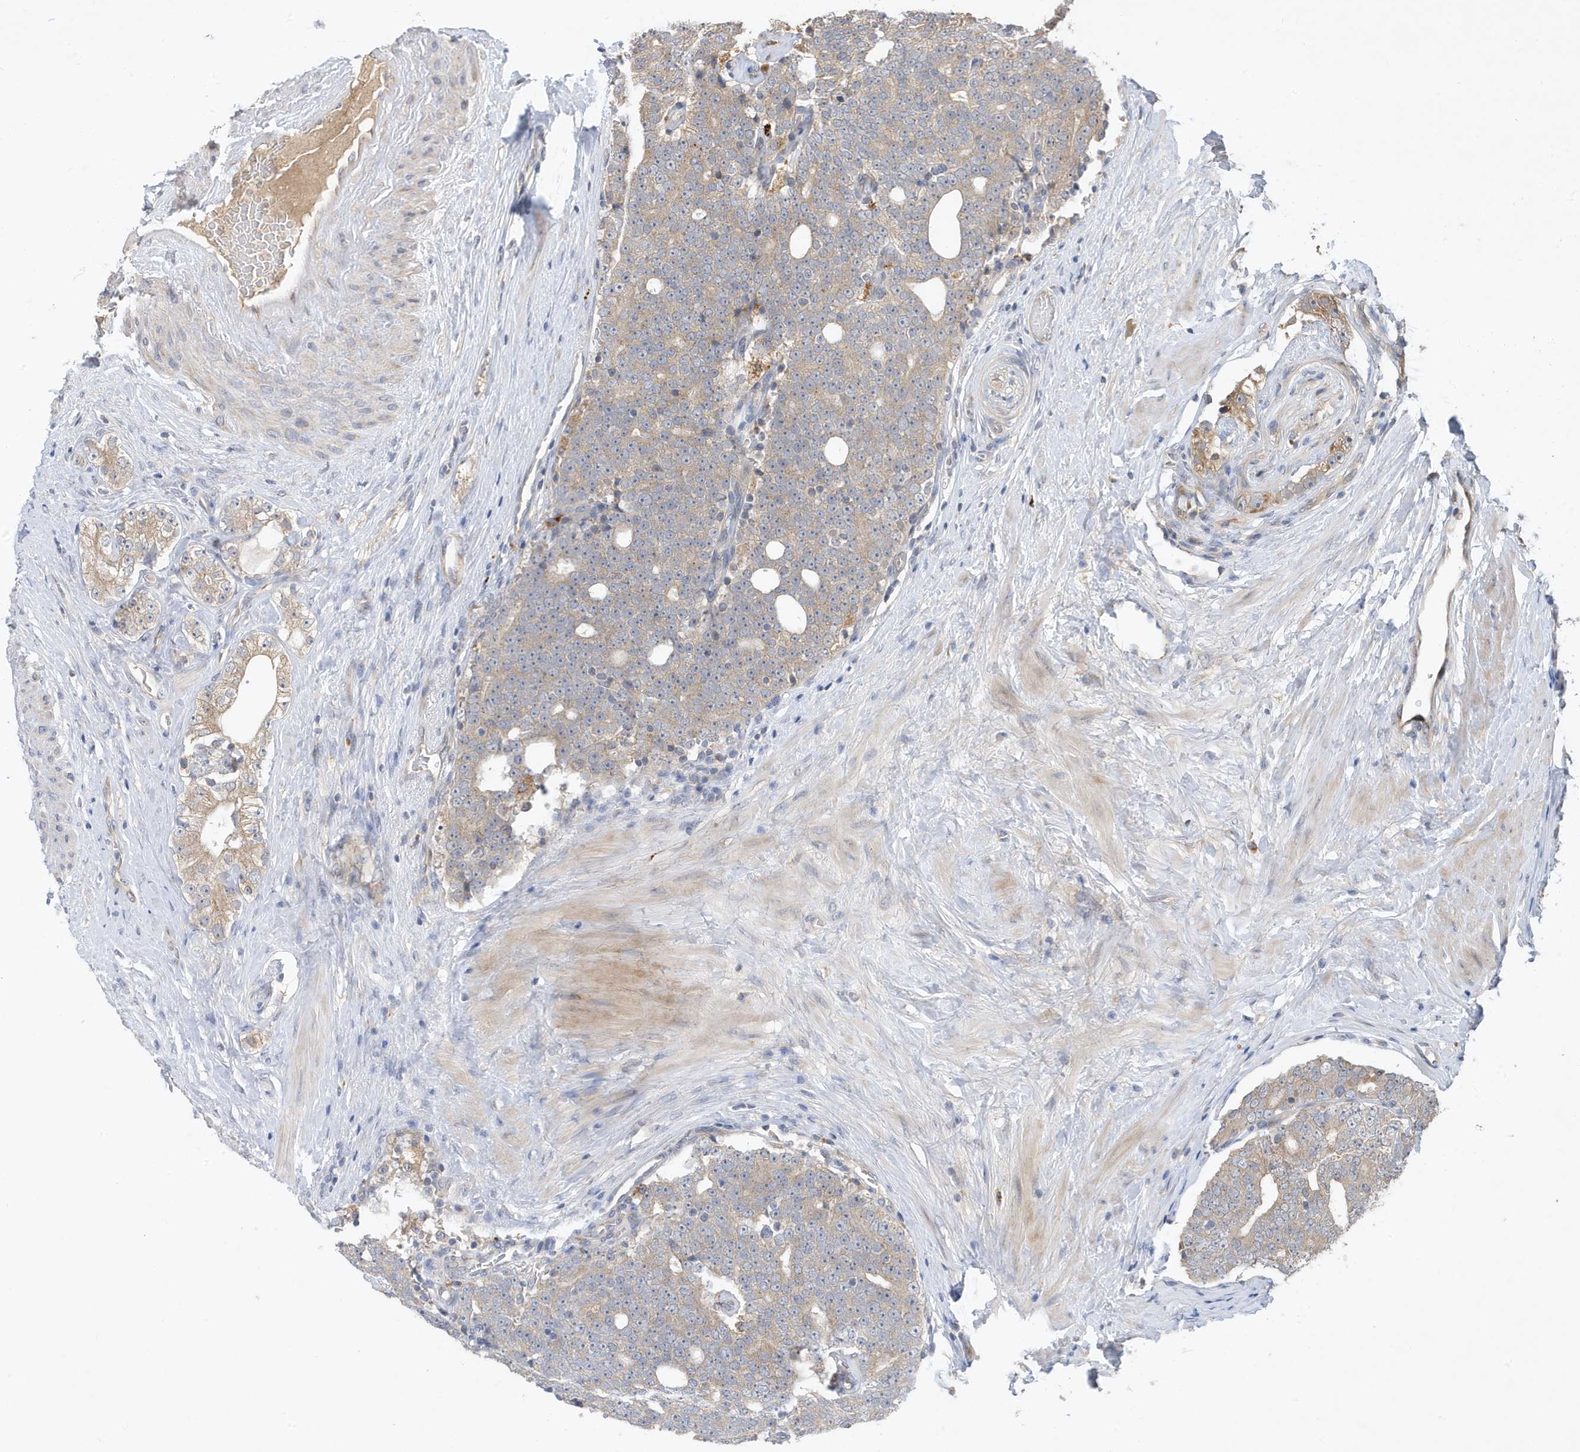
{"staining": {"intensity": "weak", "quantity": "25%-75%", "location": "cytoplasmic/membranous"}, "tissue": "prostate cancer", "cell_type": "Tumor cells", "image_type": "cancer", "snomed": [{"axis": "morphology", "description": "Adenocarcinoma, High grade"}, {"axis": "topography", "description": "Prostate"}], "caption": "High-power microscopy captured an immunohistochemistry (IHC) micrograph of adenocarcinoma (high-grade) (prostate), revealing weak cytoplasmic/membranous positivity in approximately 25%-75% of tumor cells.", "gene": "LAPTM4A", "patient": {"sex": "male", "age": 56}}